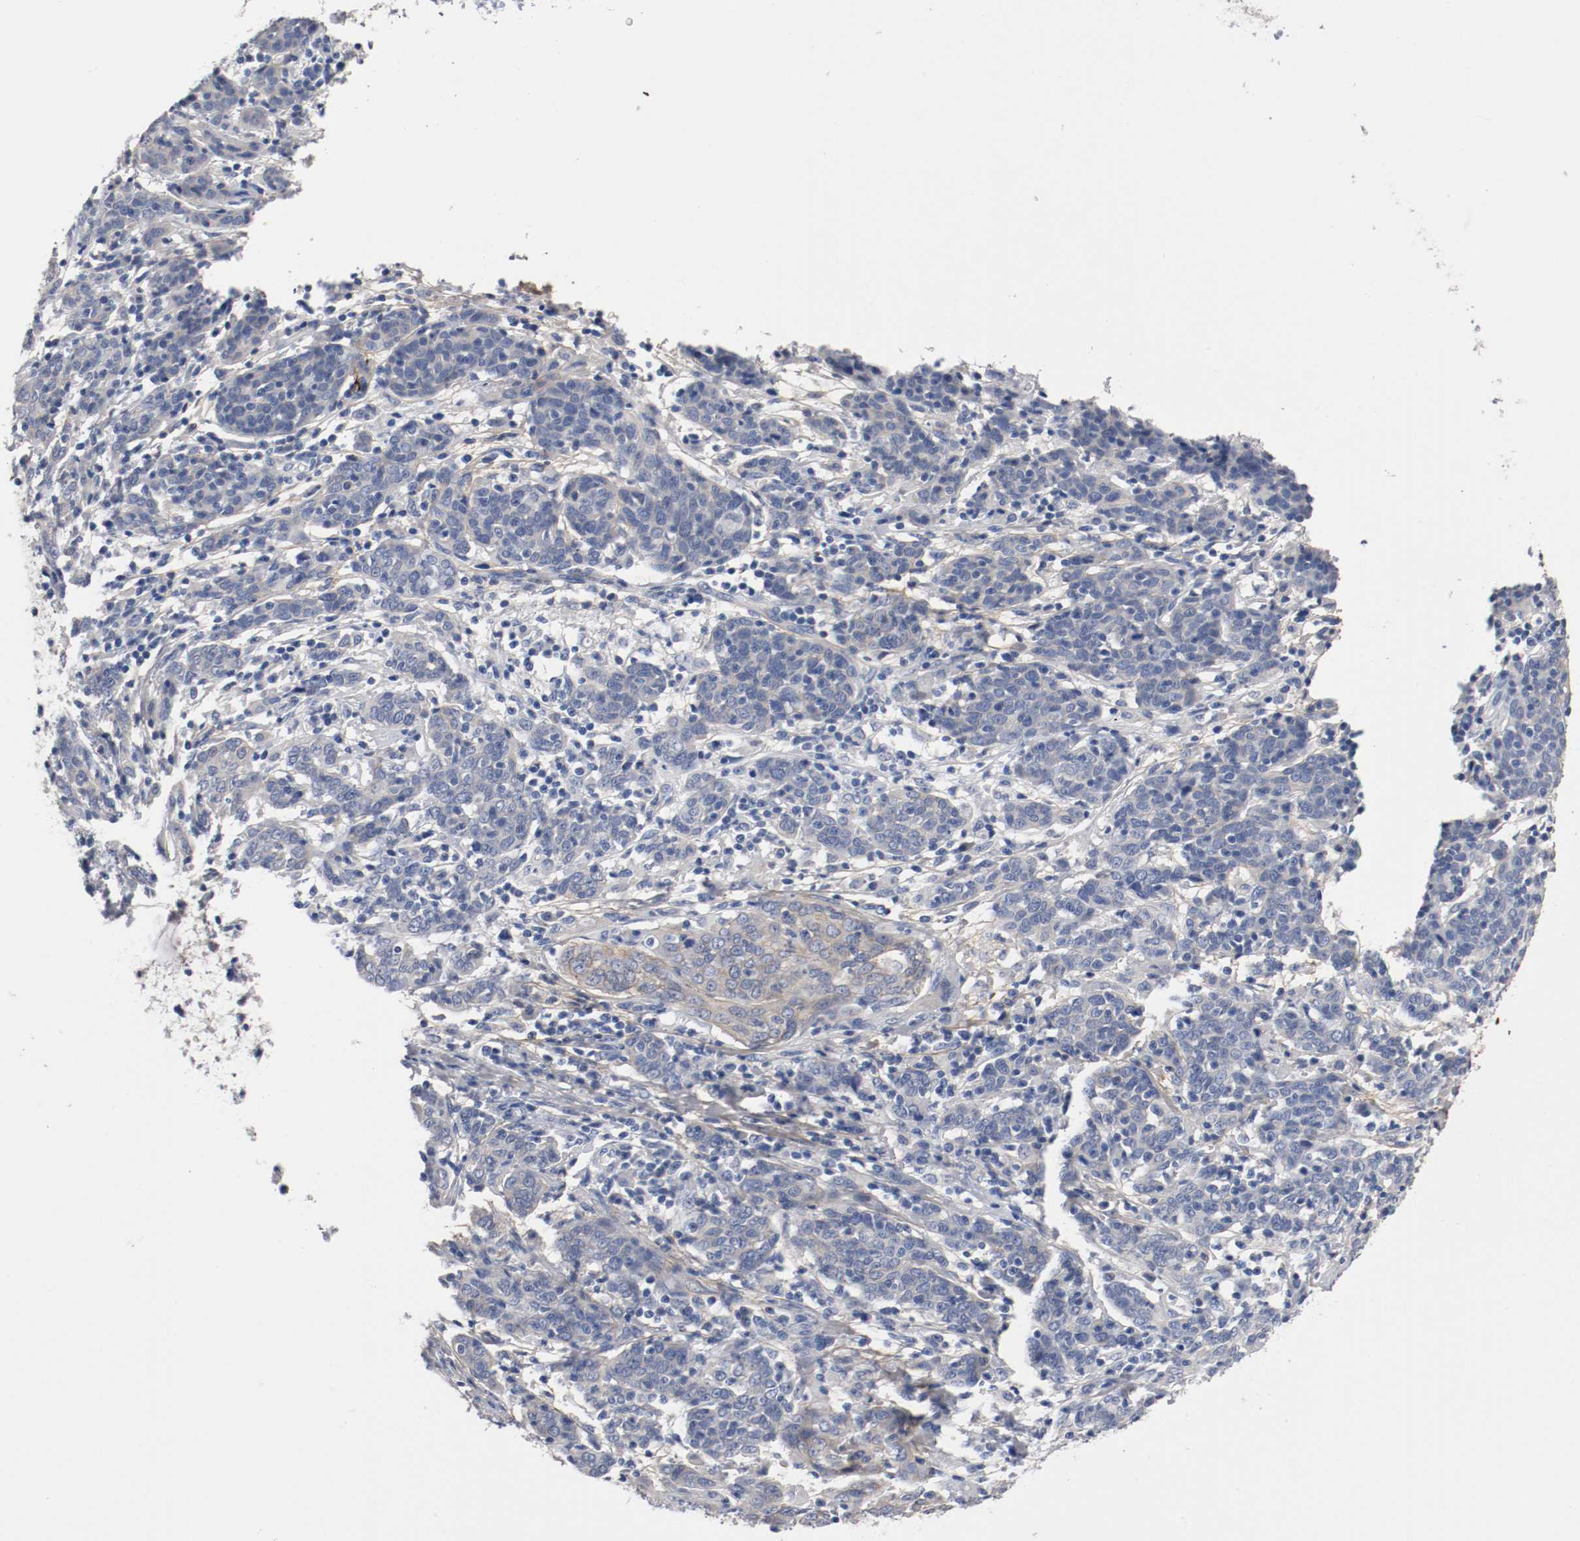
{"staining": {"intensity": "moderate", "quantity": "25%-75%", "location": "cytoplasmic/membranous"}, "tissue": "cervical cancer", "cell_type": "Tumor cells", "image_type": "cancer", "snomed": [{"axis": "morphology", "description": "Normal tissue, NOS"}, {"axis": "morphology", "description": "Squamous cell carcinoma, NOS"}, {"axis": "topography", "description": "Cervix"}], "caption": "Moderate cytoplasmic/membranous staining for a protein is seen in about 25%-75% of tumor cells of cervical cancer using IHC.", "gene": "TNC", "patient": {"sex": "female", "age": 67}}